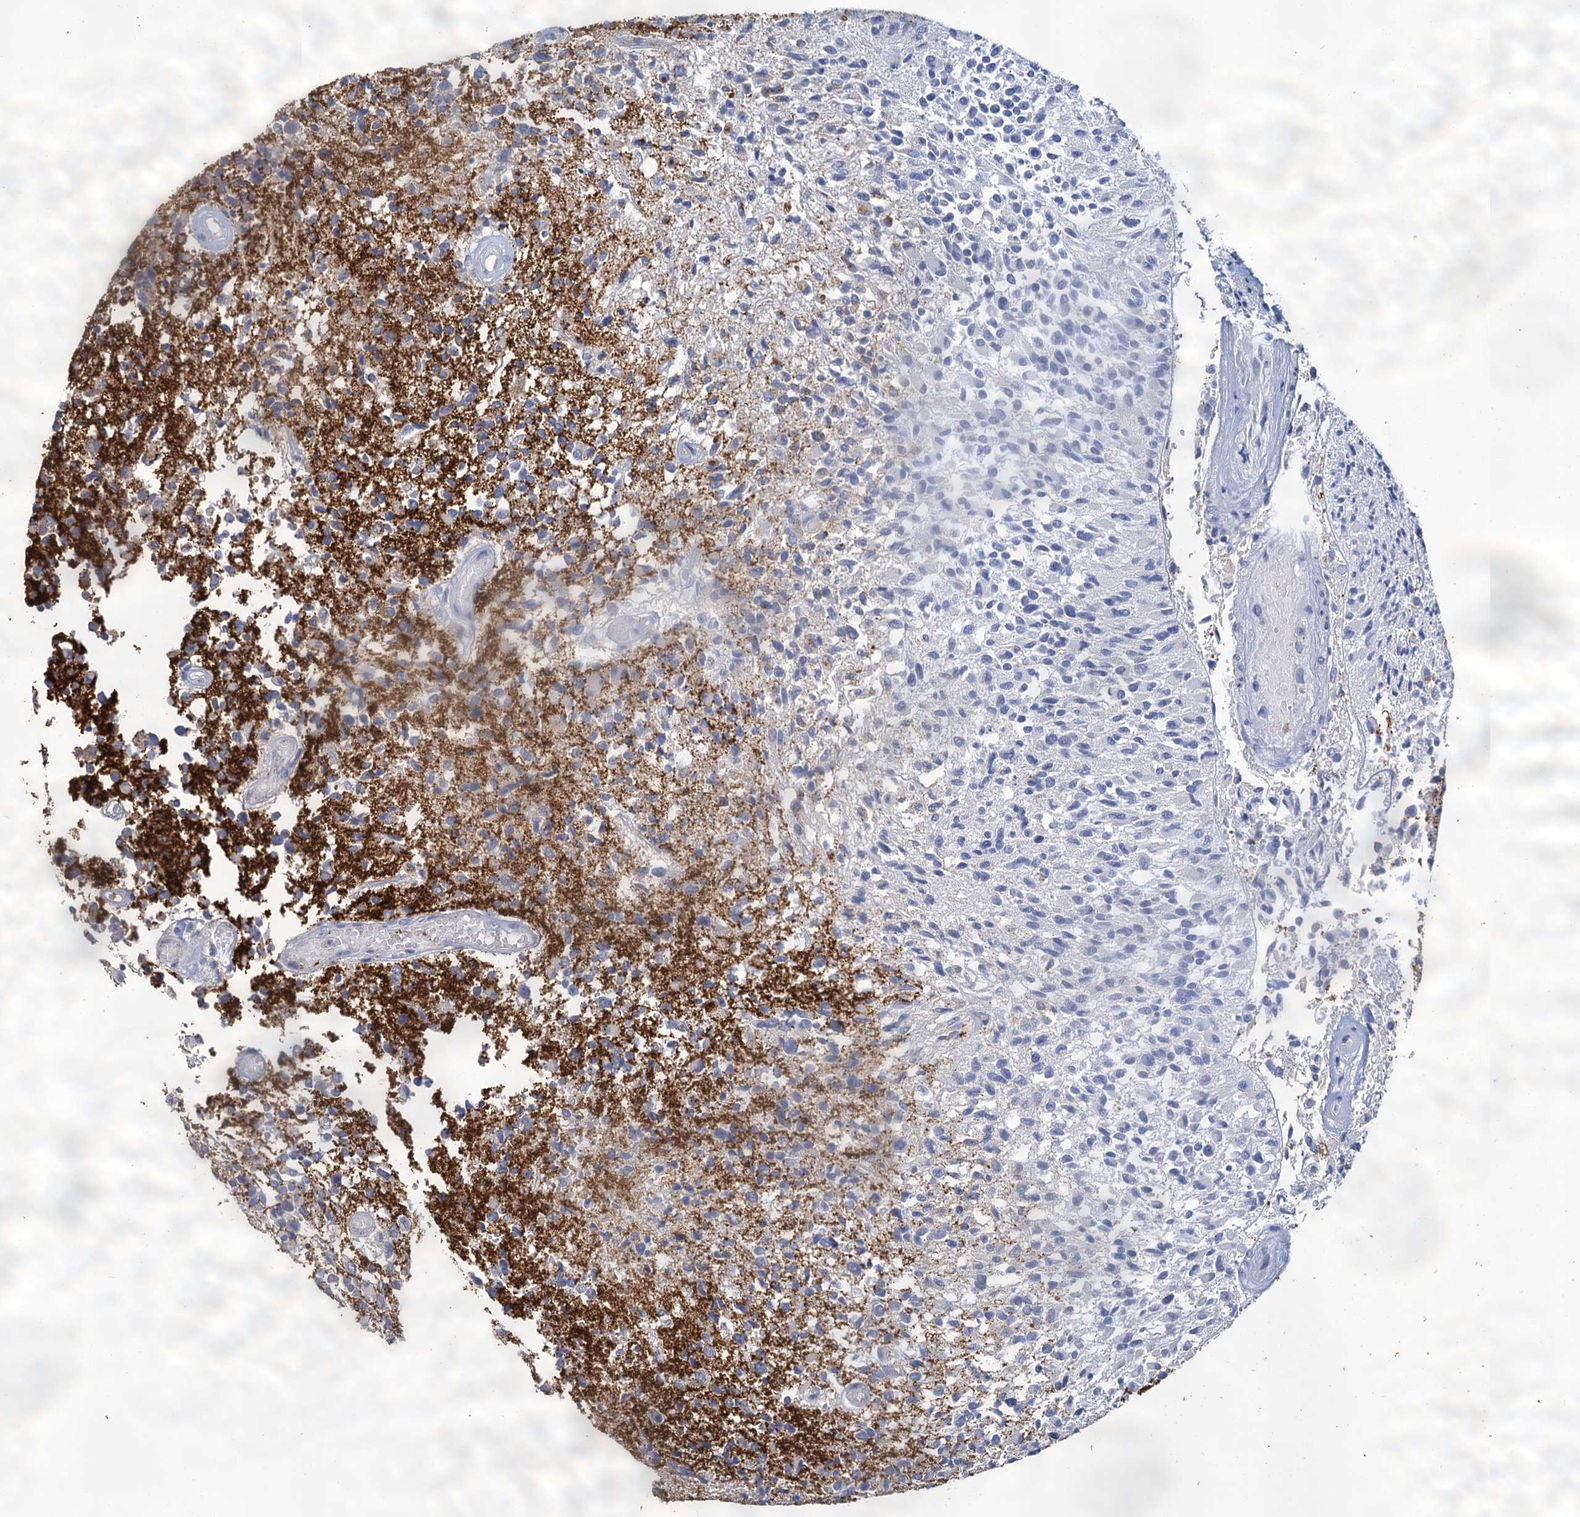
{"staining": {"intensity": "negative", "quantity": "none", "location": "none"}, "tissue": "glioma", "cell_type": "Tumor cells", "image_type": "cancer", "snomed": [{"axis": "morphology", "description": "Glioma, malignant, High grade"}, {"axis": "morphology", "description": "Glioblastoma, NOS"}, {"axis": "topography", "description": "Brain"}], "caption": "This is a photomicrograph of immunohistochemistry staining of glioblastoma, which shows no staining in tumor cells.", "gene": "SNCB", "patient": {"sex": "male", "age": 60}}